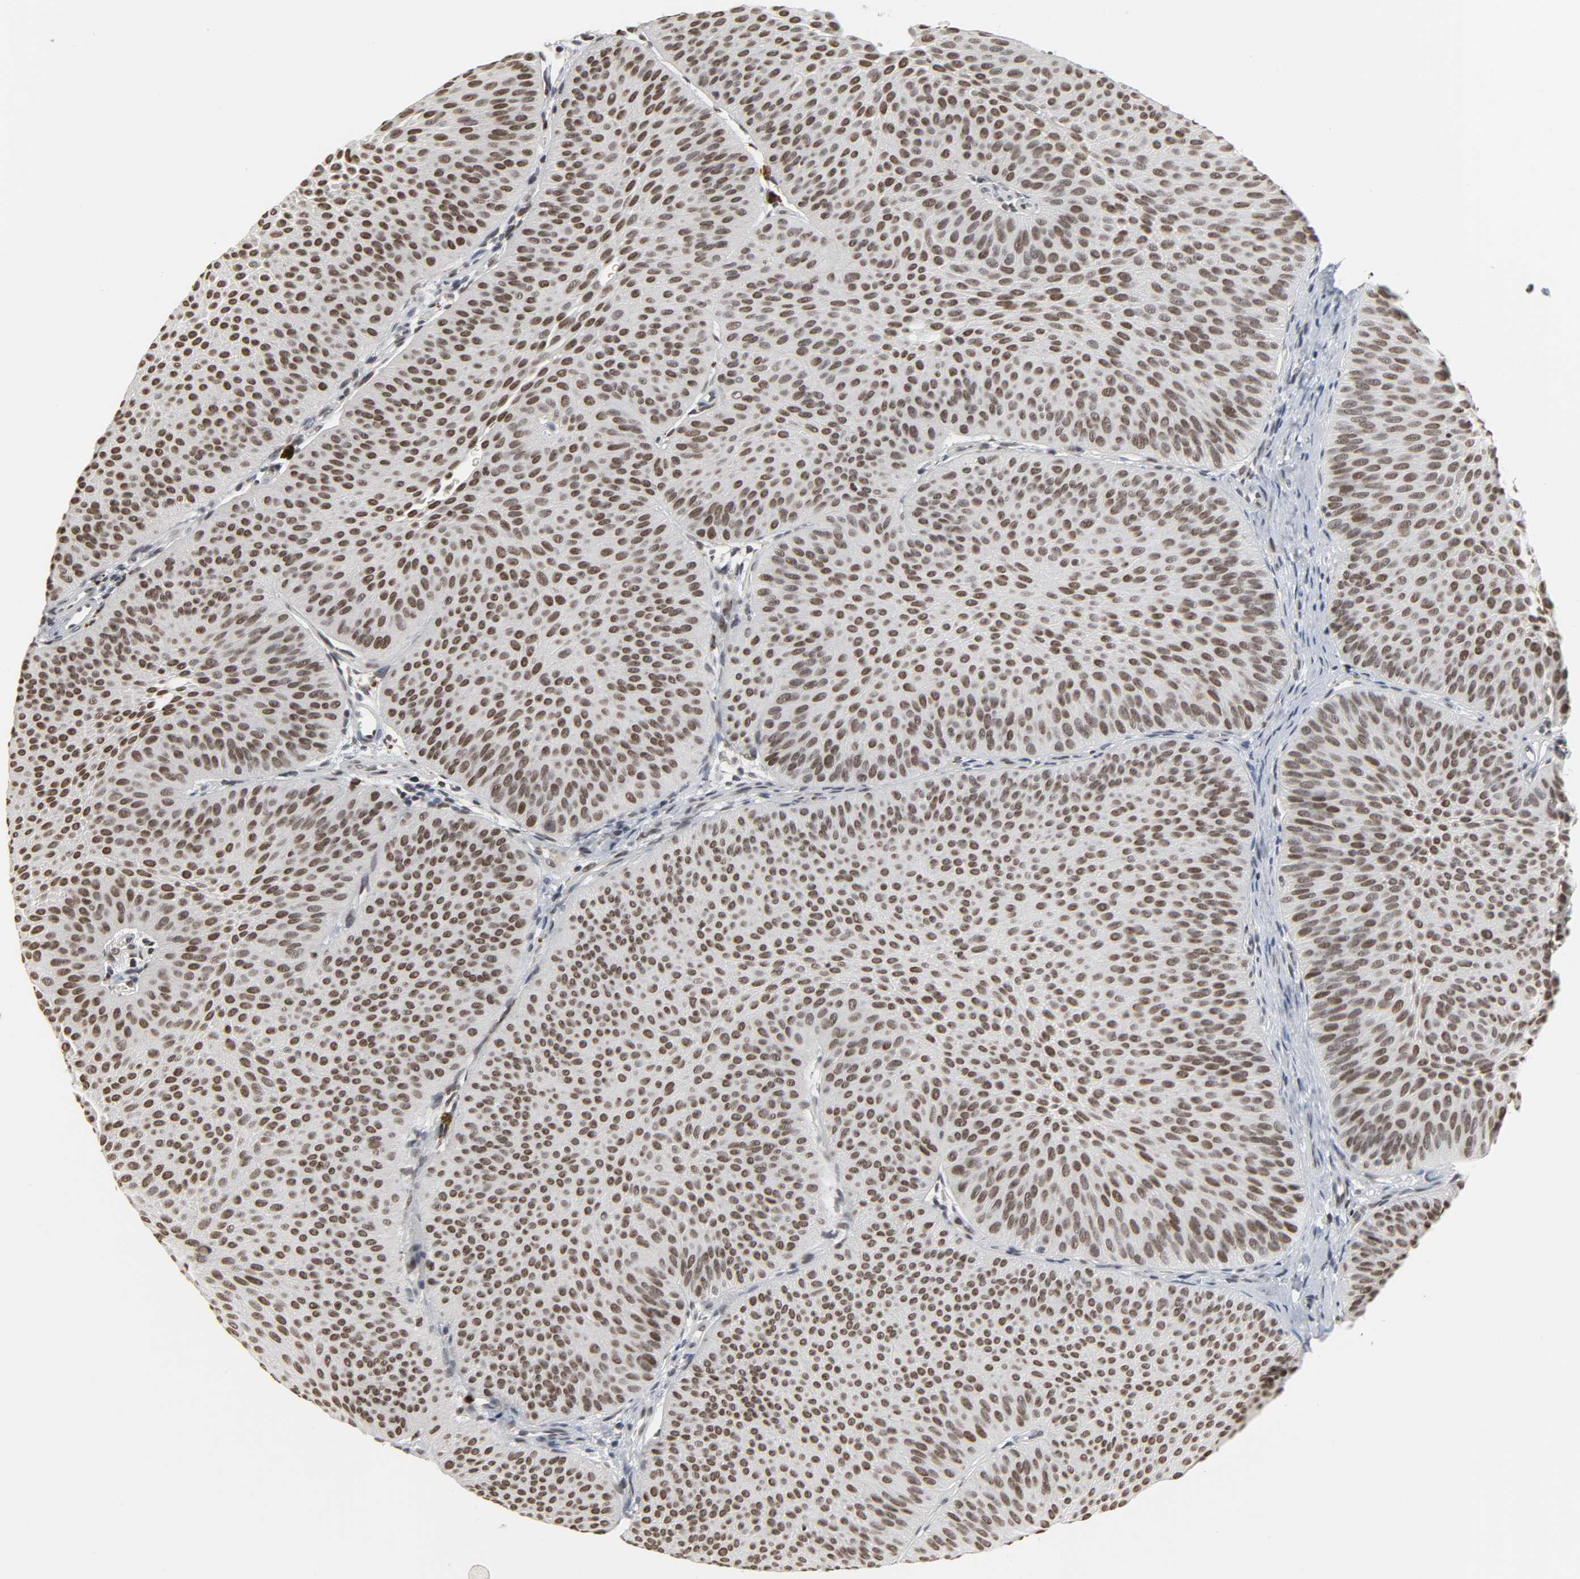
{"staining": {"intensity": "moderate", "quantity": ">75%", "location": "nuclear"}, "tissue": "urothelial cancer", "cell_type": "Tumor cells", "image_type": "cancer", "snomed": [{"axis": "morphology", "description": "Urothelial carcinoma, Low grade"}, {"axis": "topography", "description": "Urinary bladder"}], "caption": "Protein staining displays moderate nuclear staining in about >75% of tumor cells in low-grade urothelial carcinoma.", "gene": "DAZAP1", "patient": {"sex": "female", "age": 60}}